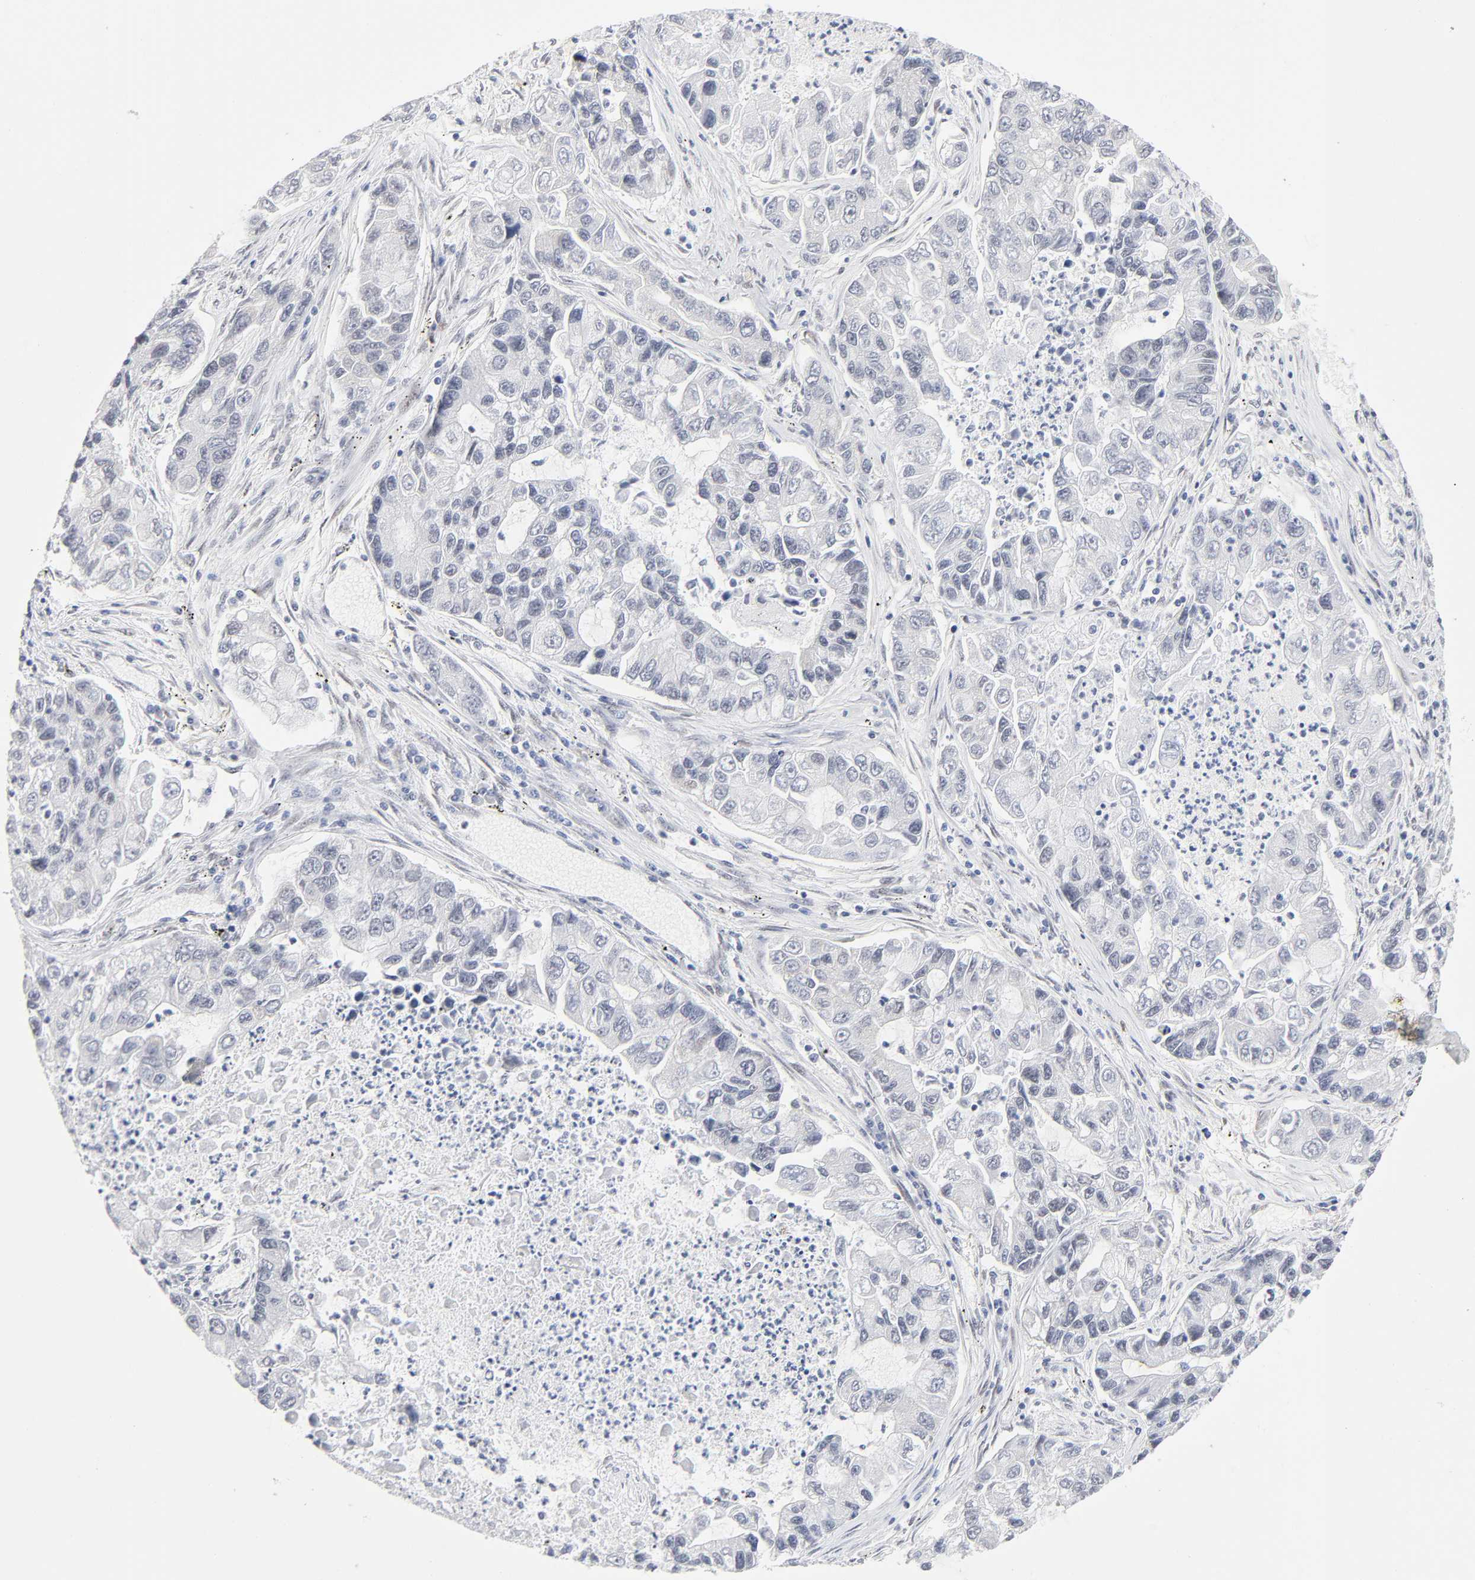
{"staining": {"intensity": "negative", "quantity": "none", "location": "none"}, "tissue": "lung cancer", "cell_type": "Tumor cells", "image_type": "cancer", "snomed": [{"axis": "morphology", "description": "Adenocarcinoma, NOS"}, {"axis": "topography", "description": "Lung"}], "caption": "High power microscopy photomicrograph of an immunohistochemistry (IHC) image of lung cancer, revealing no significant positivity in tumor cells.", "gene": "NFIC", "patient": {"sex": "female", "age": 51}}